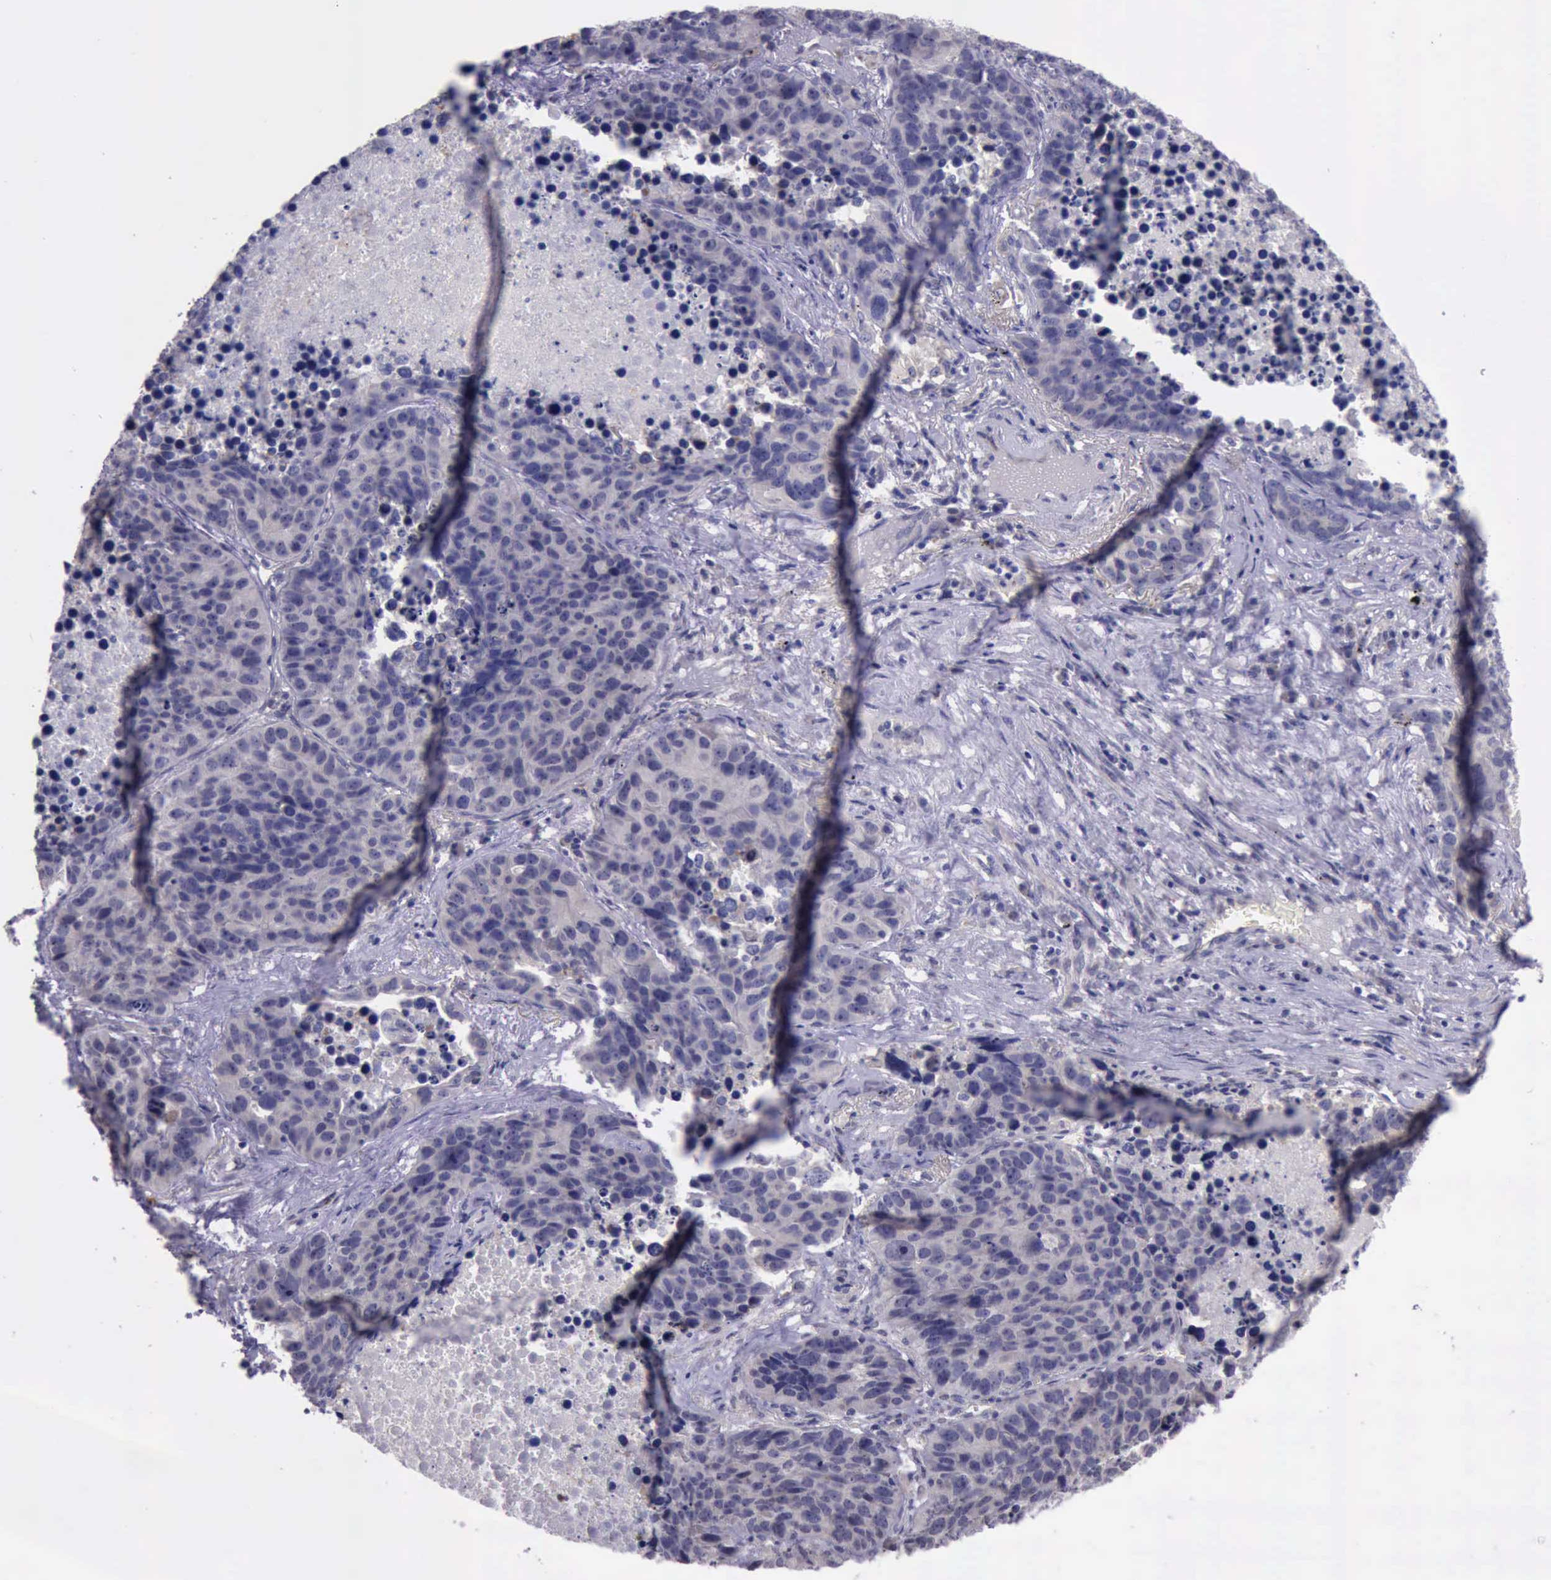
{"staining": {"intensity": "weak", "quantity": "25%-75%", "location": "cytoplasmic/membranous"}, "tissue": "lung cancer", "cell_type": "Tumor cells", "image_type": "cancer", "snomed": [{"axis": "morphology", "description": "Carcinoid, malignant, NOS"}, {"axis": "topography", "description": "Lung"}], "caption": "Immunohistochemical staining of human lung cancer (malignant carcinoid) displays low levels of weak cytoplasmic/membranous protein positivity in approximately 25%-75% of tumor cells.", "gene": "PLEK2", "patient": {"sex": "male", "age": 60}}